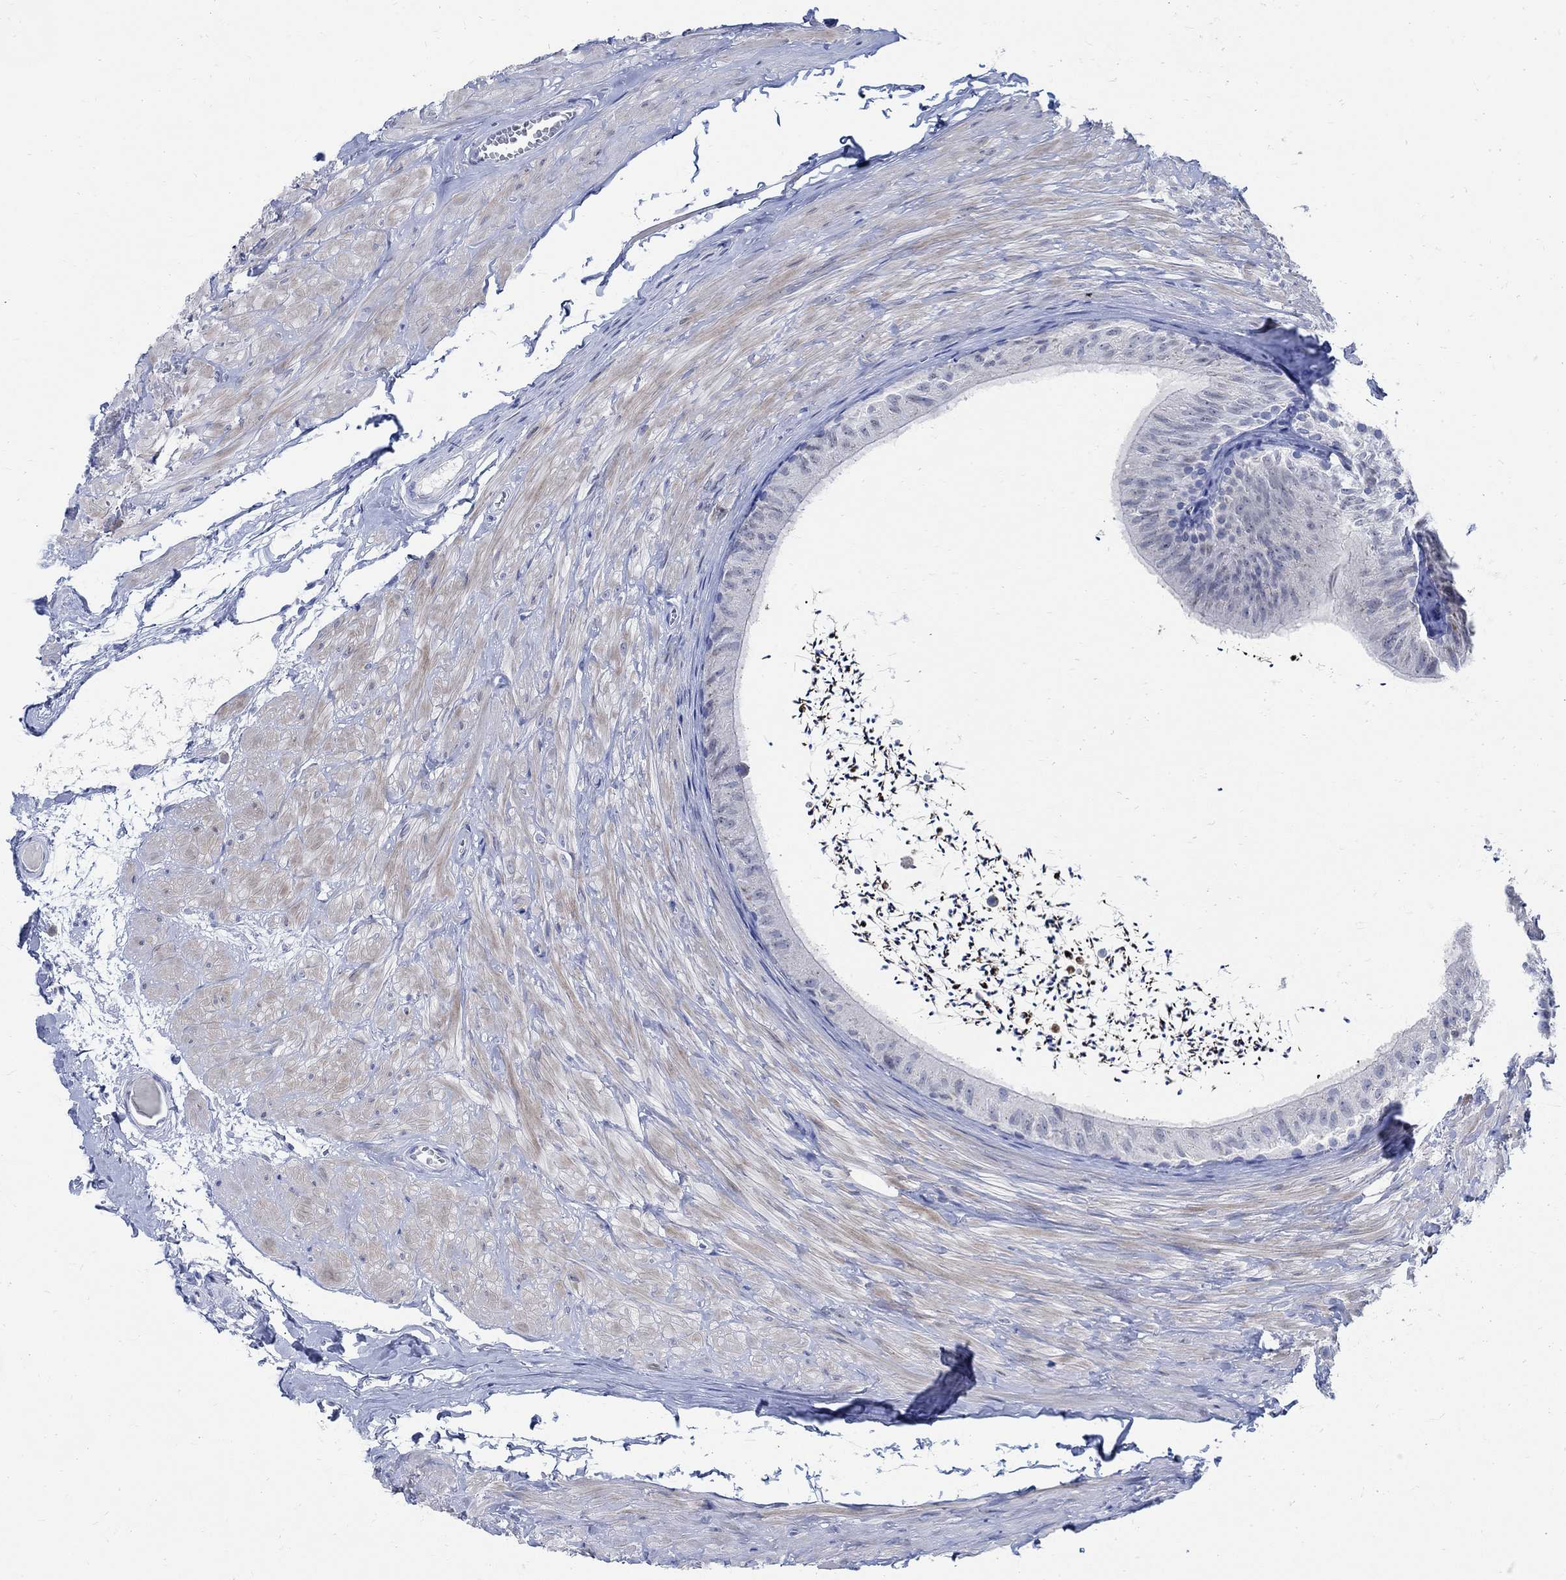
{"staining": {"intensity": "negative", "quantity": "none", "location": "none"}, "tissue": "epididymis", "cell_type": "Glandular cells", "image_type": "normal", "snomed": [{"axis": "morphology", "description": "Normal tissue, NOS"}, {"axis": "topography", "description": "Epididymis"}], "caption": "Immunohistochemistry image of normal human epididymis stained for a protein (brown), which exhibits no positivity in glandular cells.", "gene": "CAMK2N1", "patient": {"sex": "male", "age": 32}}